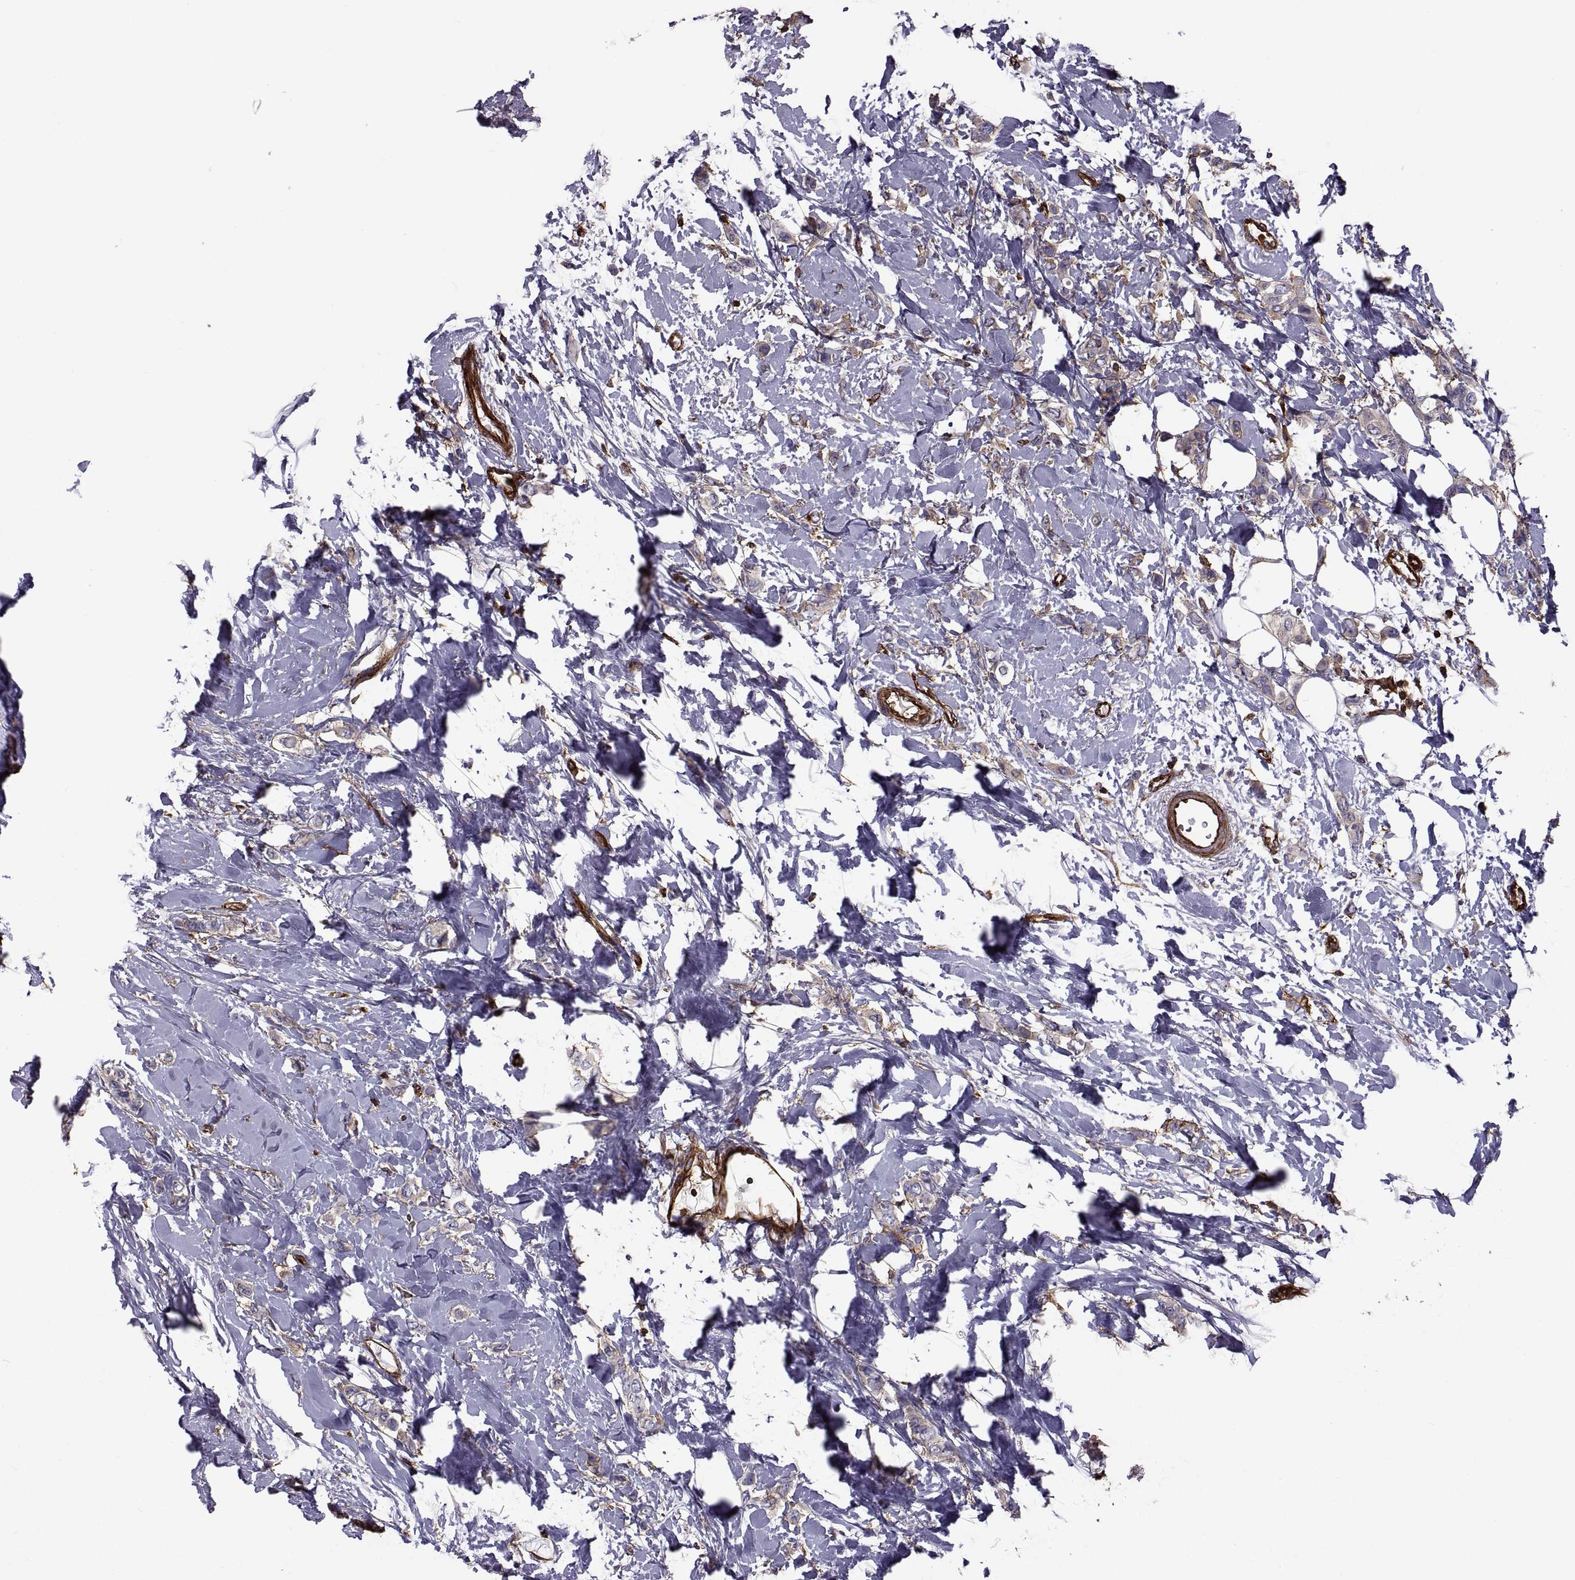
{"staining": {"intensity": "moderate", "quantity": "<25%", "location": "cytoplasmic/membranous"}, "tissue": "breast cancer", "cell_type": "Tumor cells", "image_type": "cancer", "snomed": [{"axis": "morphology", "description": "Lobular carcinoma"}, {"axis": "topography", "description": "Breast"}], "caption": "Breast cancer tissue reveals moderate cytoplasmic/membranous expression in about <25% of tumor cells, visualized by immunohistochemistry.", "gene": "MYH9", "patient": {"sex": "female", "age": 66}}